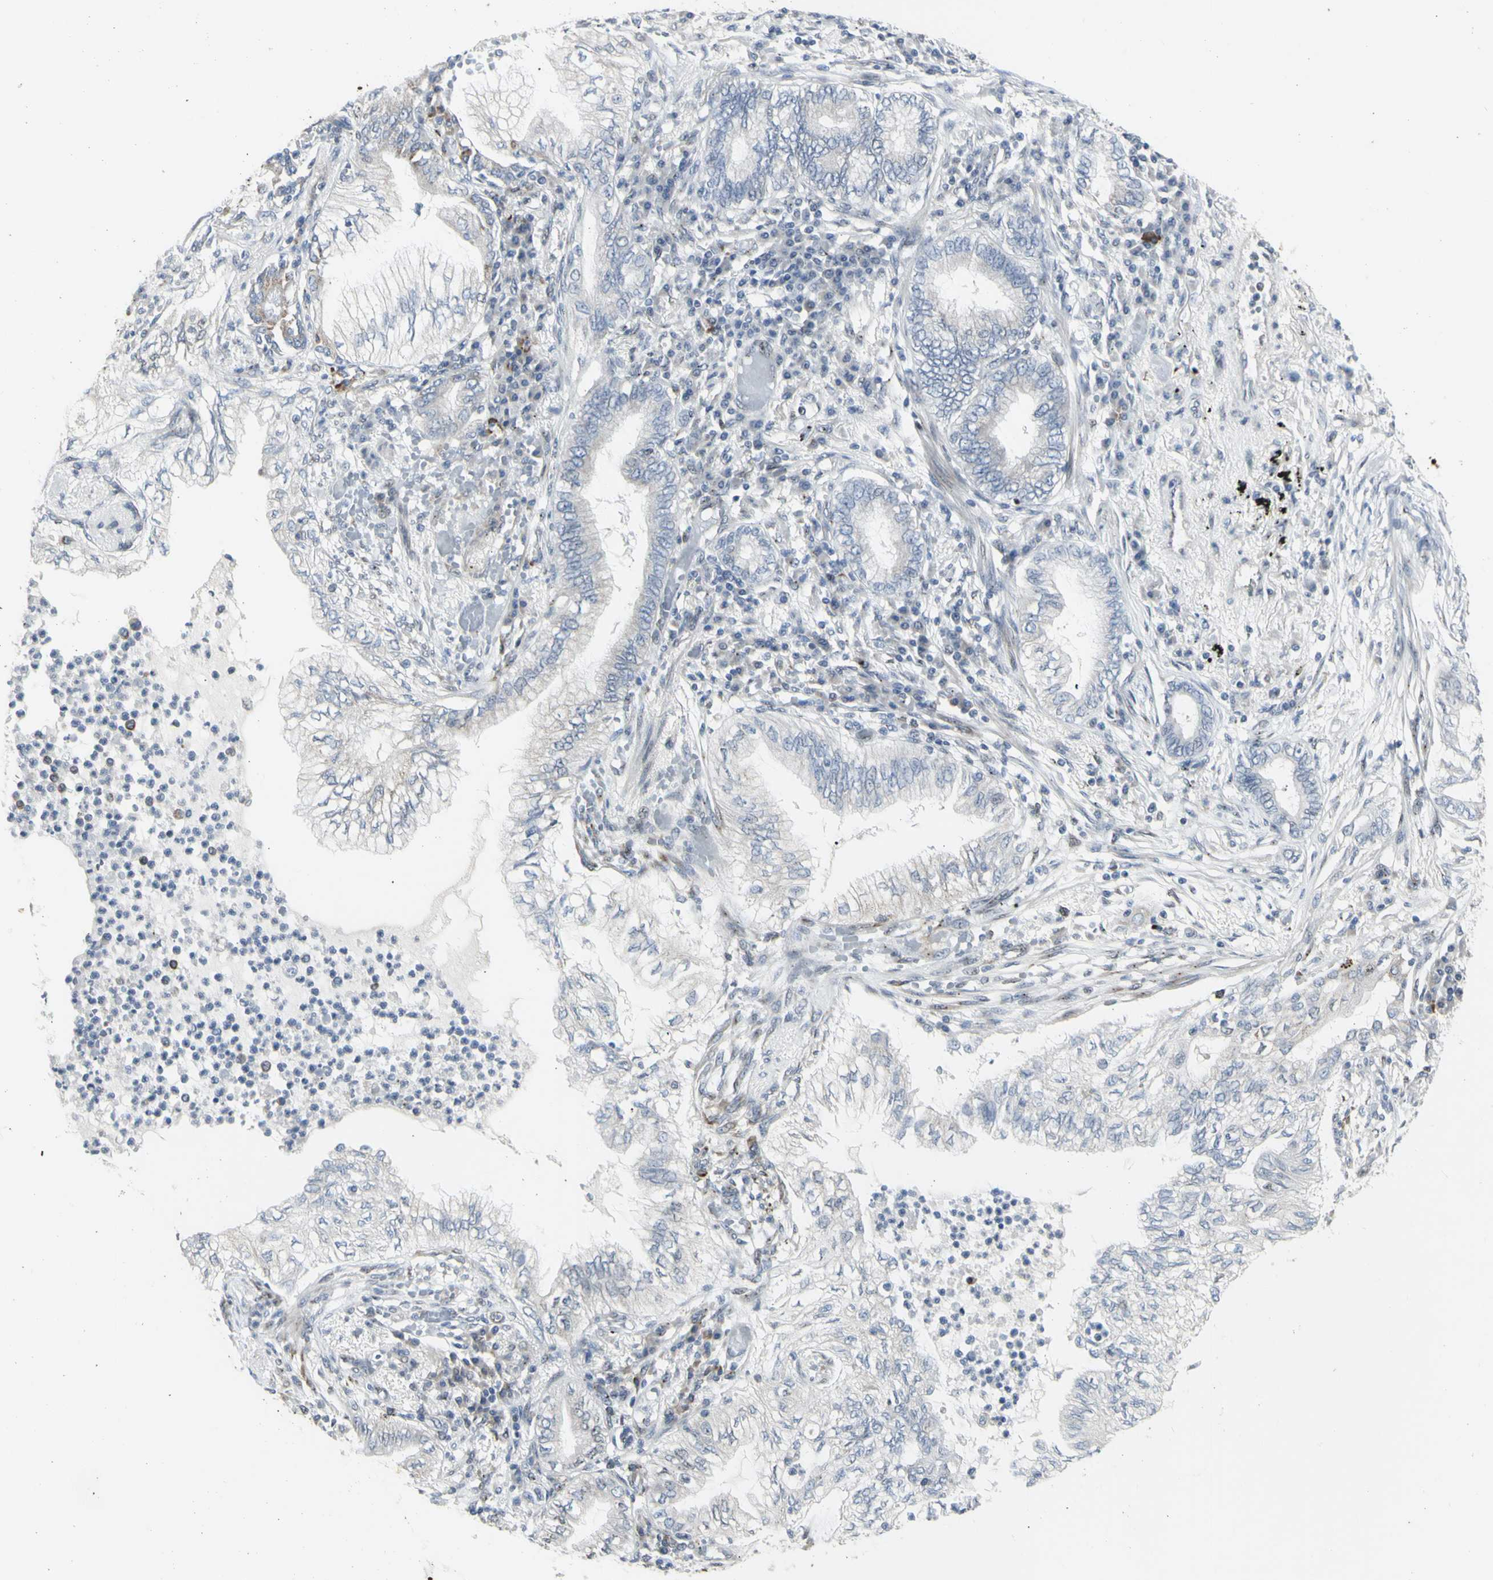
{"staining": {"intensity": "negative", "quantity": "none", "location": "none"}, "tissue": "lung cancer", "cell_type": "Tumor cells", "image_type": "cancer", "snomed": [{"axis": "morphology", "description": "Normal tissue, NOS"}, {"axis": "morphology", "description": "Adenocarcinoma, NOS"}, {"axis": "topography", "description": "Bronchus"}, {"axis": "topography", "description": "Lung"}], "caption": "Tumor cells are negative for protein expression in human lung cancer (adenocarcinoma).", "gene": "DHRS7B", "patient": {"sex": "female", "age": 70}}